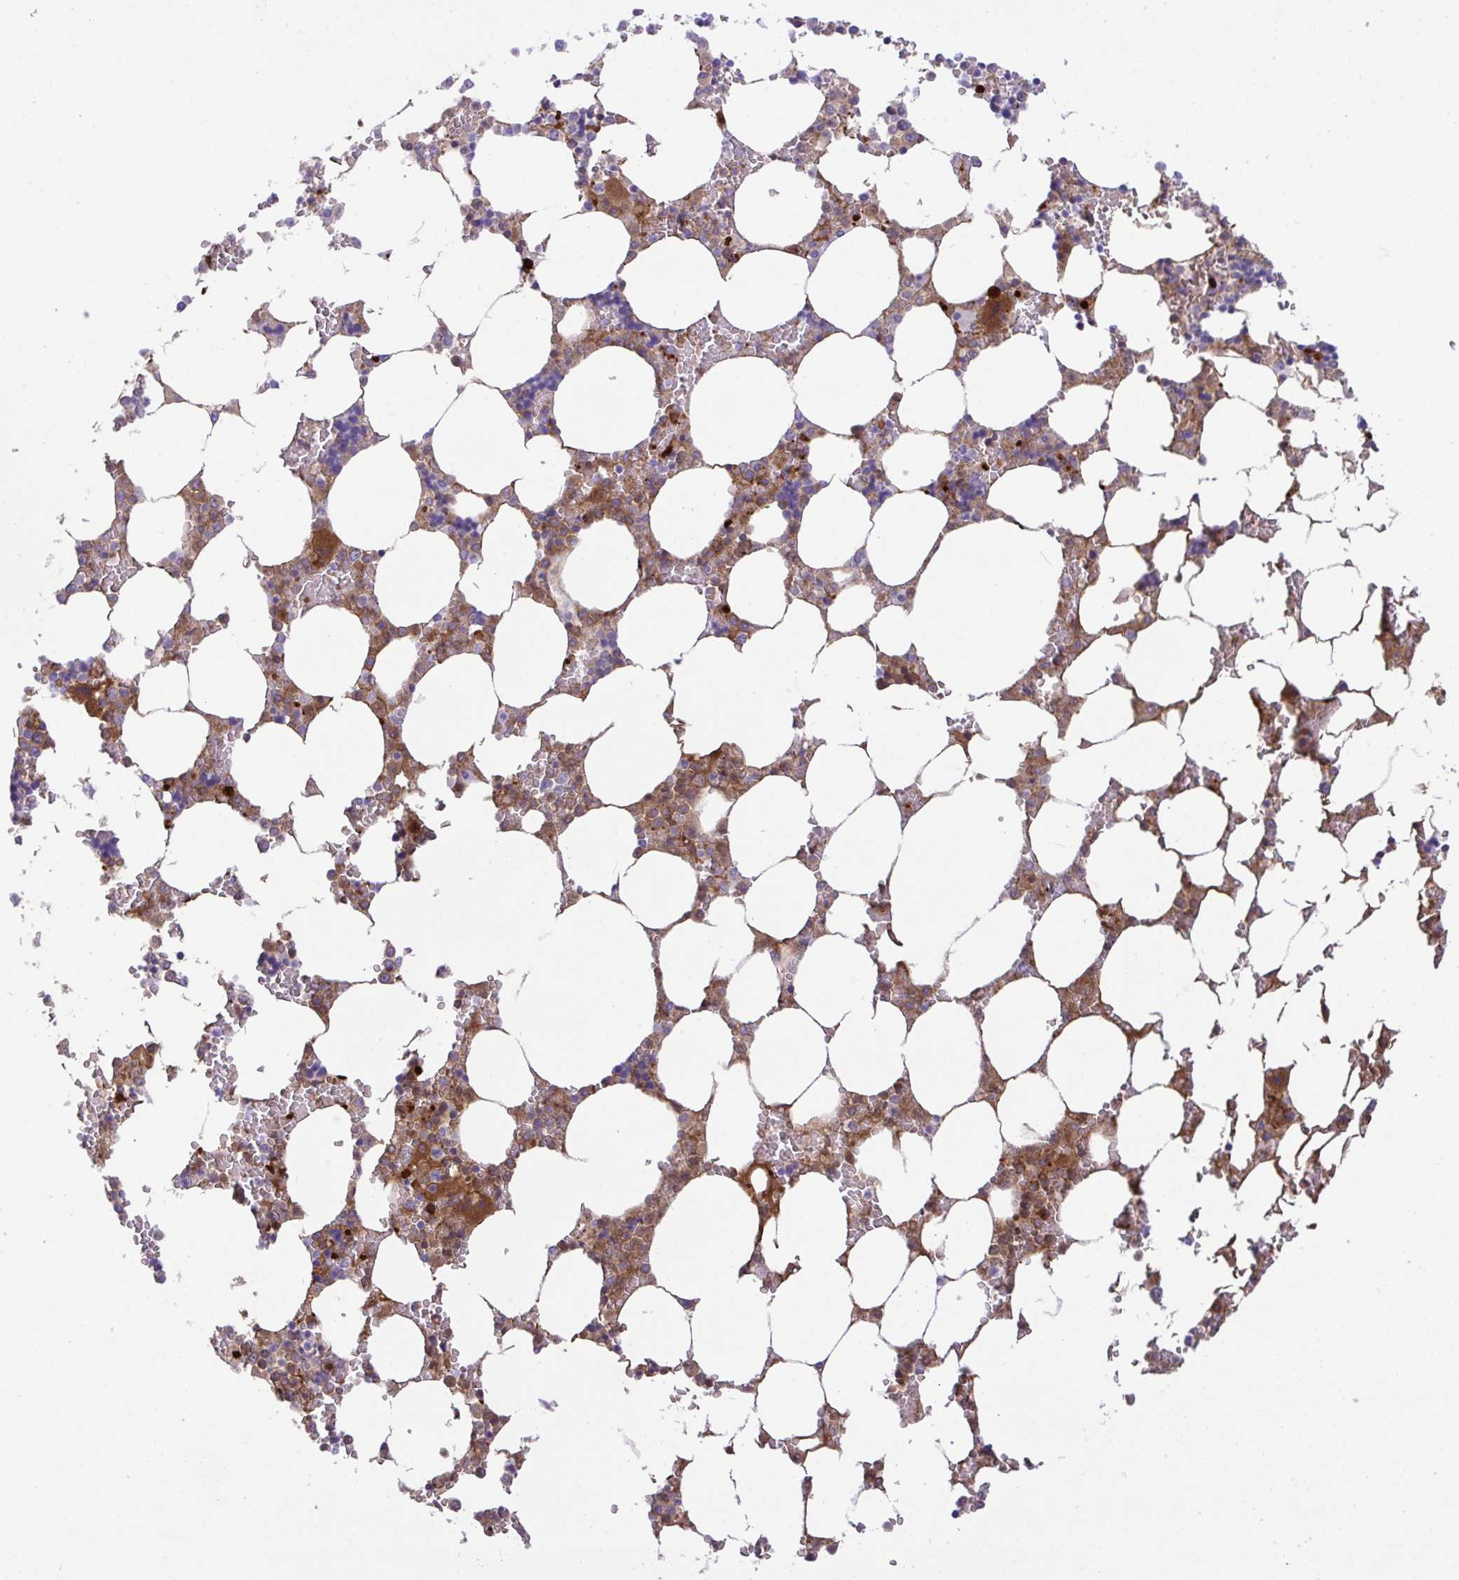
{"staining": {"intensity": "moderate", "quantity": "25%-75%", "location": "cytoplasmic/membranous"}, "tissue": "bone marrow", "cell_type": "Hematopoietic cells", "image_type": "normal", "snomed": [{"axis": "morphology", "description": "Normal tissue, NOS"}, {"axis": "topography", "description": "Bone marrow"}], "caption": "Immunohistochemistry (DAB) staining of unremarkable human bone marrow shows moderate cytoplasmic/membranous protein expression in approximately 25%-75% of hematopoietic cells. (DAB (3,3'-diaminobenzidine) IHC with brightfield microscopy, high magnification).", "gene": "F2", "patient": {"sex": "male", "age": 64}}